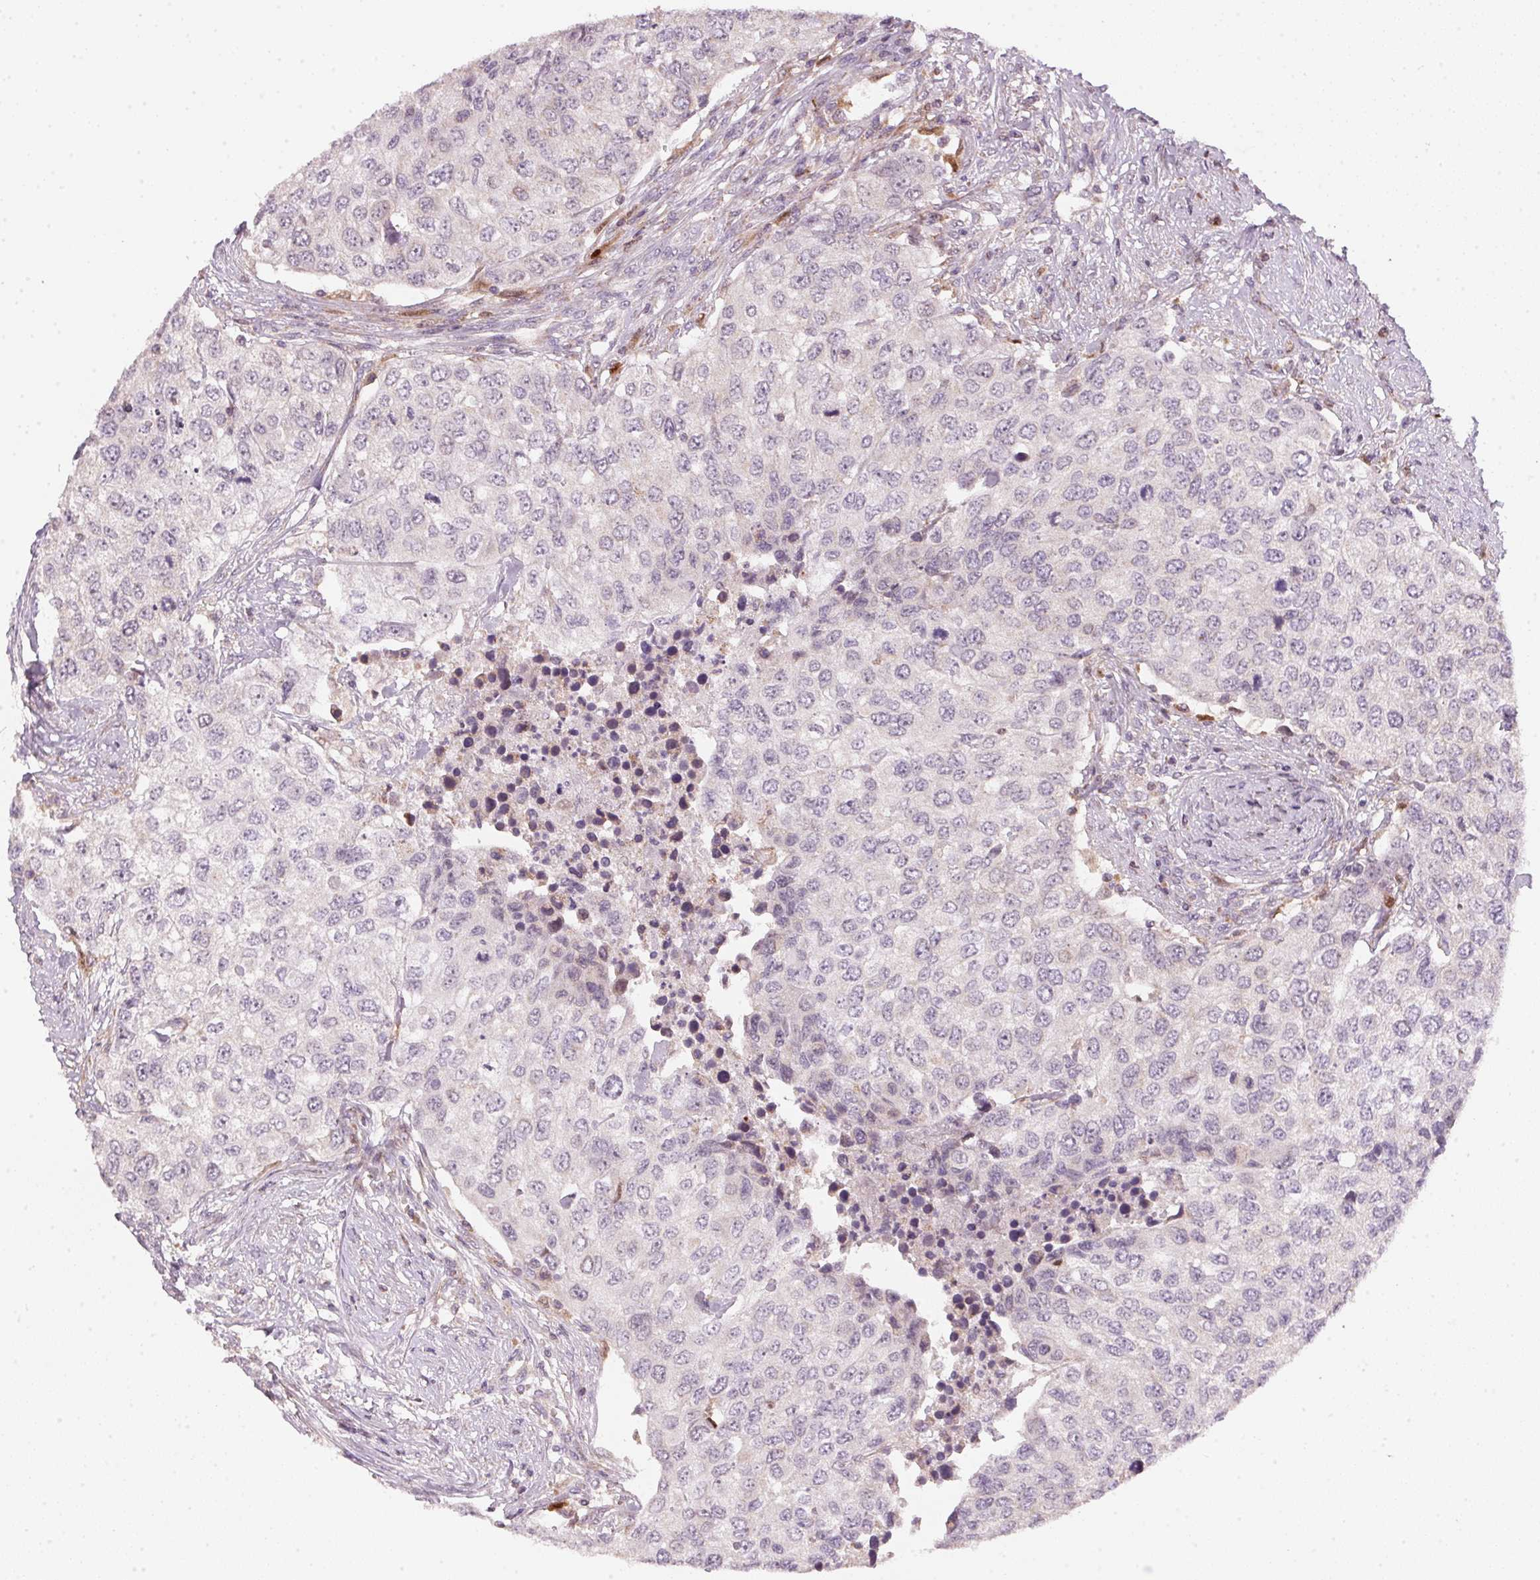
{"staining": {"intensity": "negative", "quantity": "none", "location": "none"}, "tissue": "urothelial cancer", "cell_type": "Tumor cells", "image_type": "cancer", "snomed": [{"axis": "morphology", "description": "Urothelial carcinoma, High grade"}, {"axis": "topography", "description": "Urinary bladder"}], "caption": "Immunohistochemical staining of human urothelial cancer exhibits no significant staining in tumor cells.", "gene": "COQ7", "patient": {"sex": "female", "age": 78}}